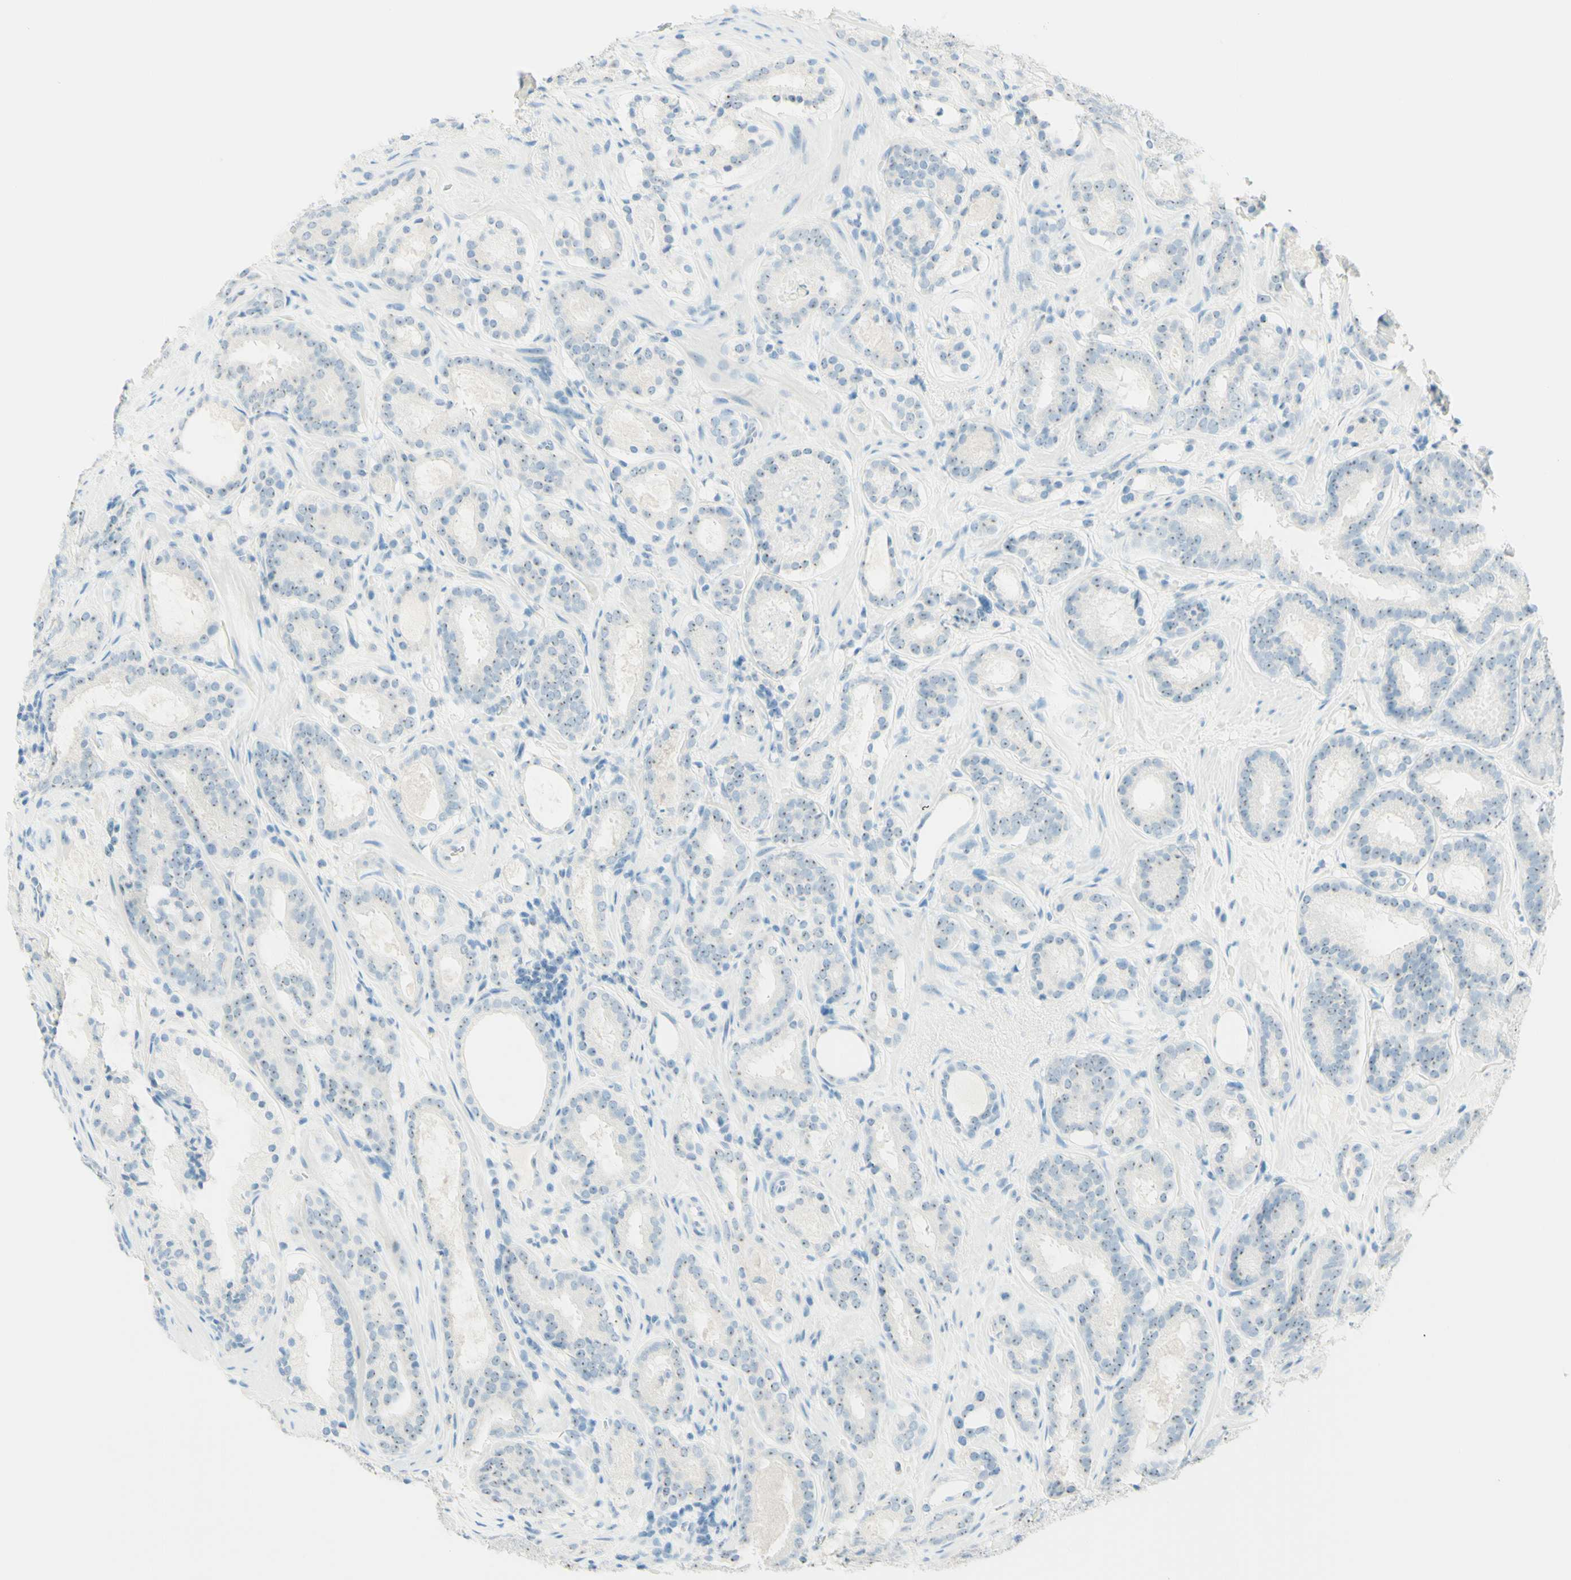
{"staining": {"intensity": "weak", "quantity": ">75%", "location": "nuclear"}, "tissue": "prostate cancer", "cell_type": "Tumor cells", "image_type": "cancer", "snomed": [{"axis": "morphology", "description": "Adenocarcinoma, Low grade"}, {"axis": "topography", "description": "Prostate"}], "caption": "Tumor cells demonstrate weak nuclear positivity in approximately >75% of cells in prostate low-grade adenocarcinoma. The staining is performed using DAB brown chromogen to label protein expression. The nuclei are counter-stained blue using hematoxylin.", "gene": "FMR1NB", "patient": {"sex": "male", "age": 69}}